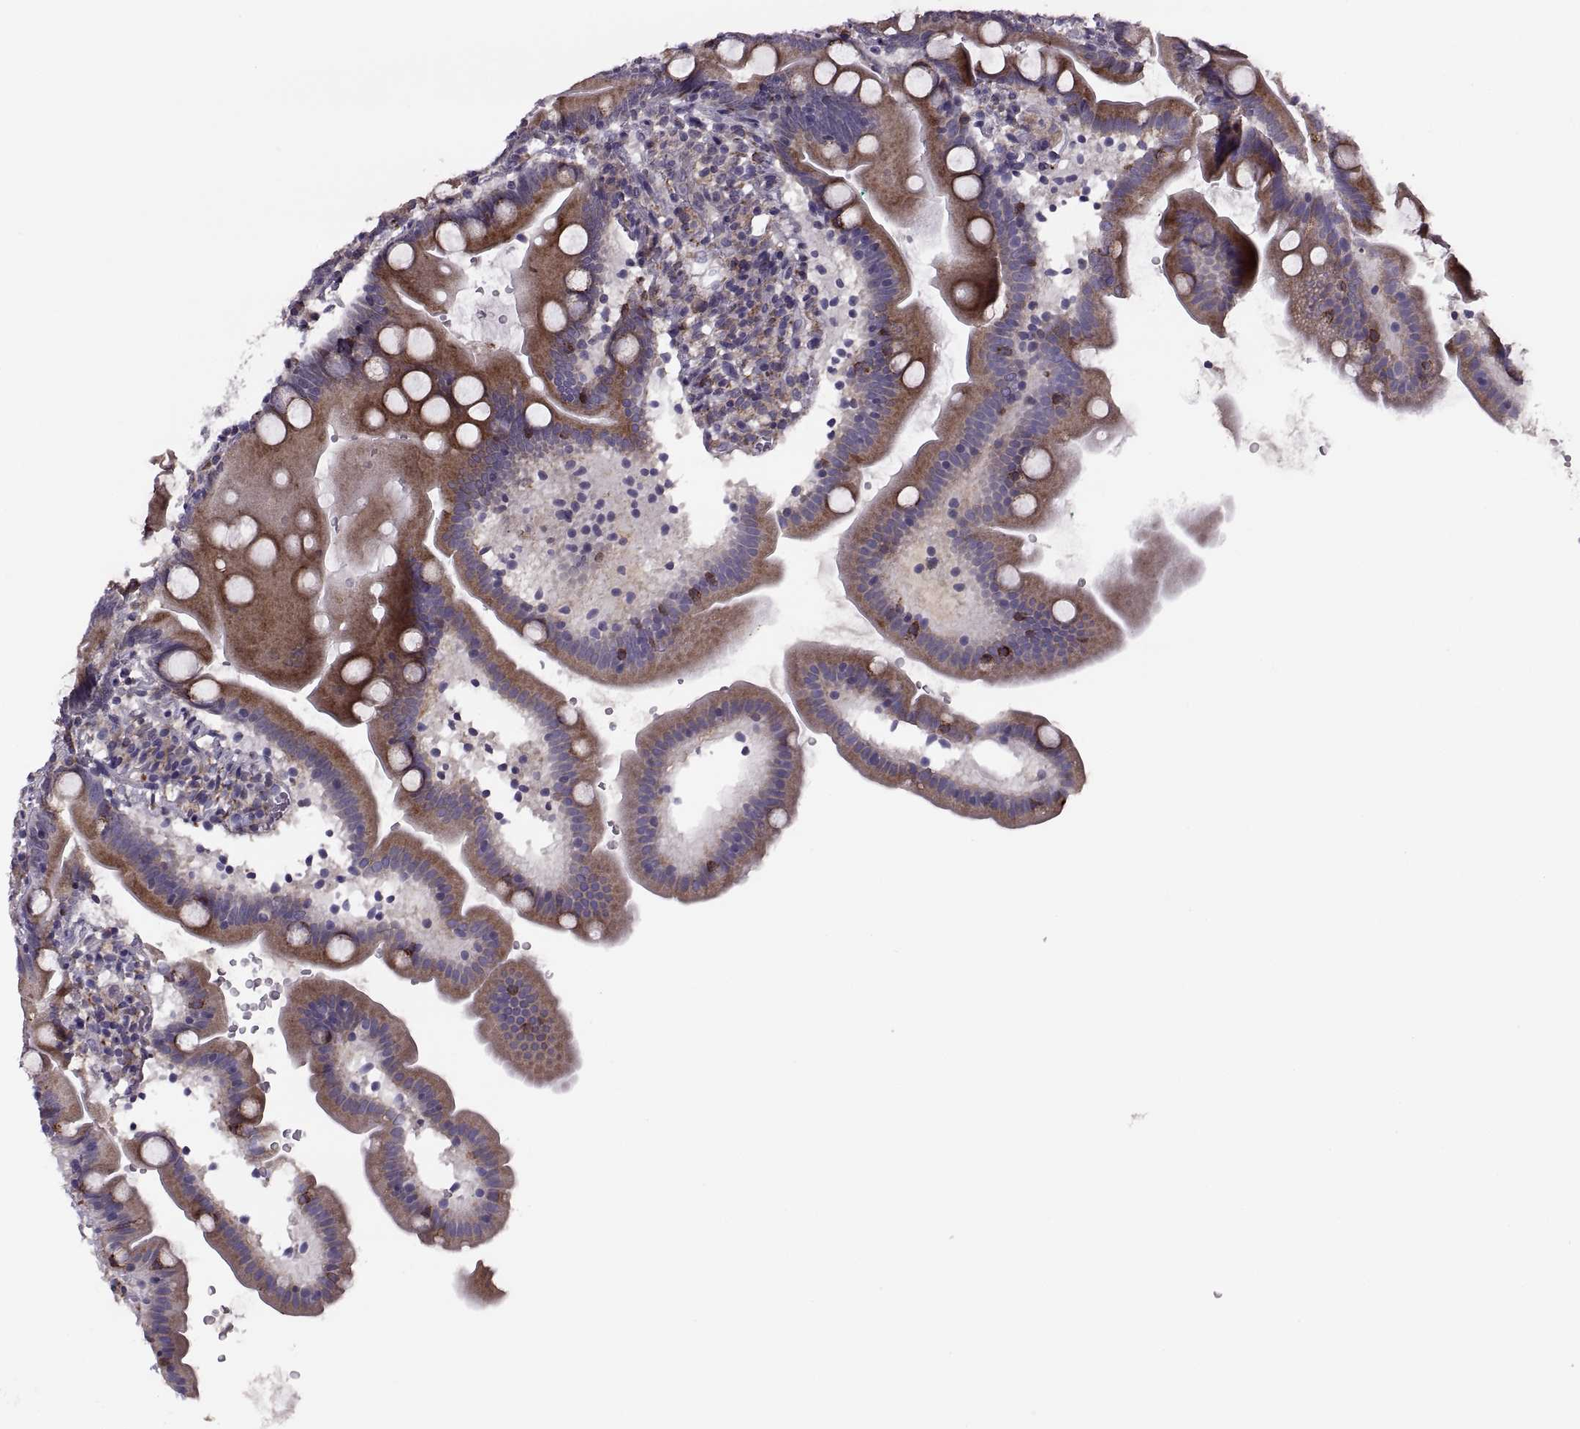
{"staining": {"intensity": "moderate", "quantity": ">75%", "location": "cytoplasmic/membranous"}, "tissue": "duodenum", "cell_type": "Glandular cells", "image_type": "normal", "snomed": [{"axis": "morphology", "description": "Normal tissue, NOS"}, {"axis": "topography", "description": "Duodenum"}], "caption": "DAB immunohistochemical staining of normal human duodenum demonstrates moderate cytoplasmic/membranous protein positivity in about >75% of glandular cells. (IHC, brightfield microscopy, high magnification).", "gene": "LETM2", "patient": {"sex": "female", "age": 67}}